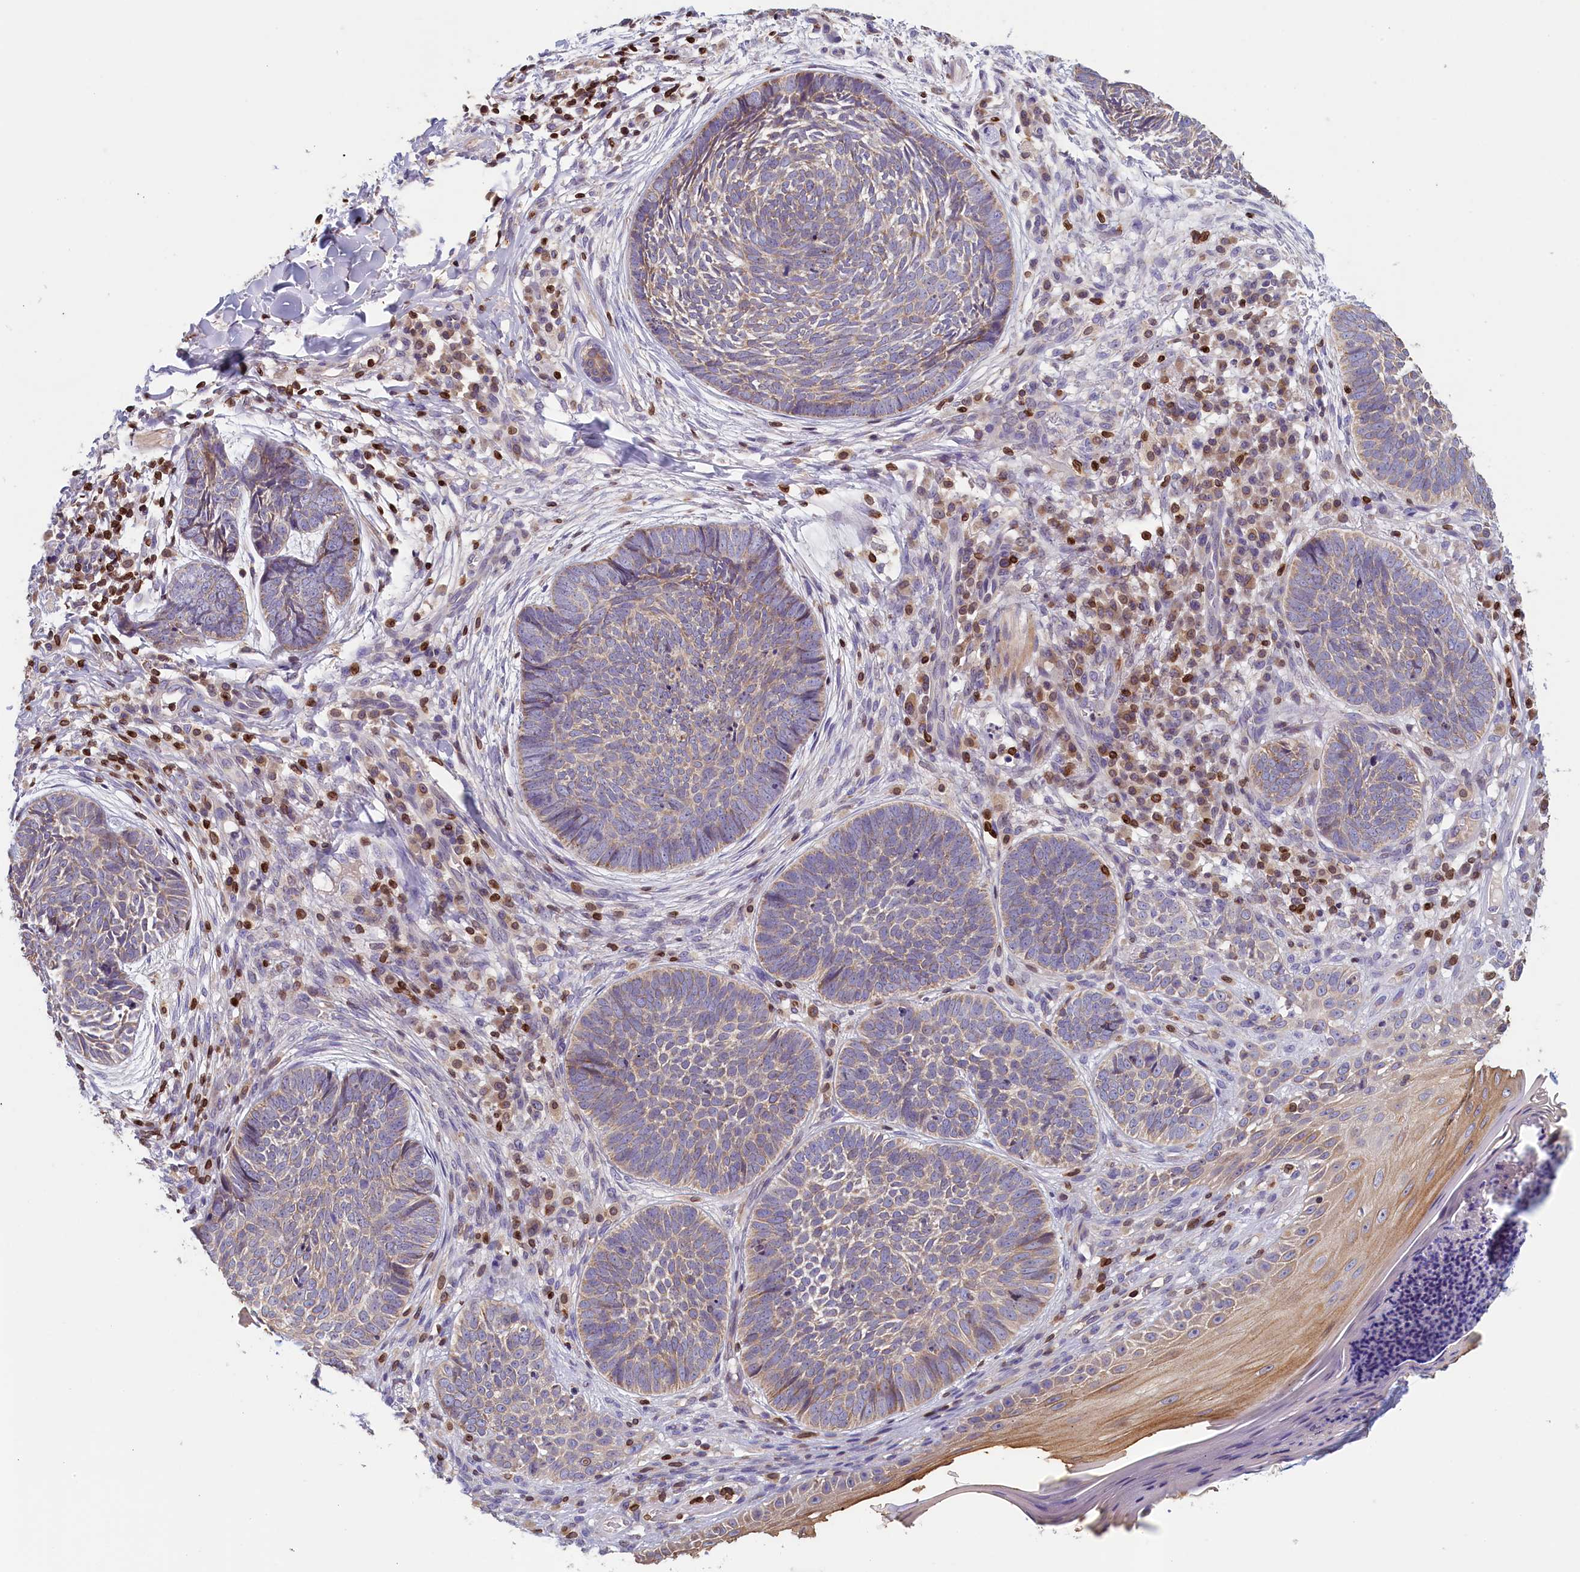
{"staining": {"intensity": "weak", "quantity": "25%-75%", "location": "cytoplasmic/membranous"}, "tissue": "skin cancer", "cell_type": "Tumor cells", "image_type": "cancer", "snomed": [{"axis": "morphology", "description": "Basal cell carcinoma"}, {"axis": "topography", "description": "Skin"}], "caption": "DAB (3,3'-diaminobenzidine) immunohistochemical staining of human skin cancer (basal cell carcinoma) exhibits weak cytoplasmic/membranous protein staining in approximately 25%-75% of tumor cells.", "gene": "TRAF3IP3", "patient": {"sex": "female", "age": 61}}